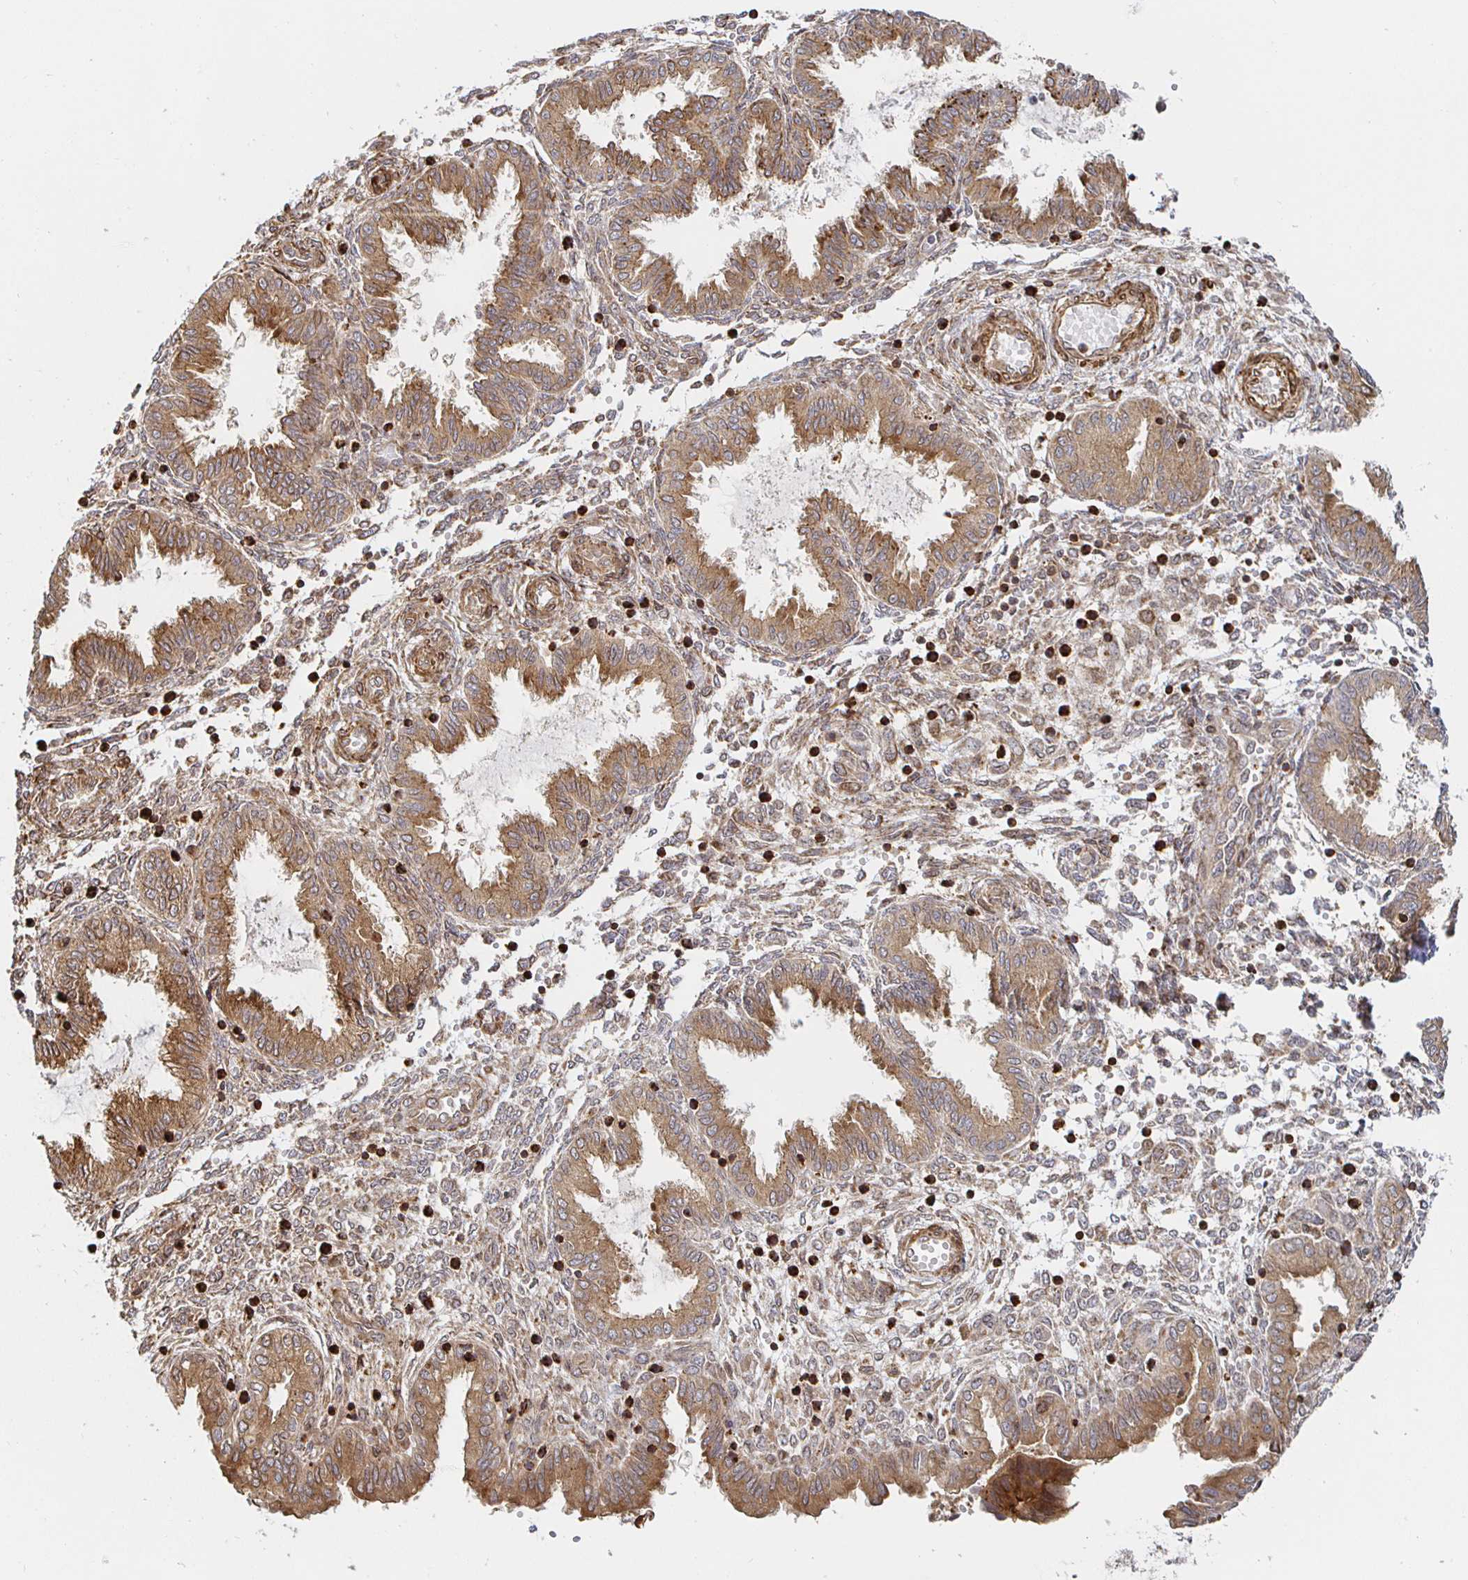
{"staining": {"intensity": "moderate", "quantity": "25%-75%", "location": "cytoplasmic/membranous"}, "tissue": "endometrium", "cell_type": "Cells in endometrial stroma", "image_type": "normal", "snomed": [{"axis": "morphology", "description": "Normal tissue, NOS"}, {"axis": "topography", "description": "Endometrium"}], "caption": "DAB (3,3'-diaminobenzidine) immunohistochemical staining of normal endometrium displays moderate cytoplasmic/membranous protein expression in approximately 25%-75% of cells in endometrial stroma. The protein of interest is shown in brown color, while the nuclei are stained blue.", "gene": "STRAP", "patient": {"sex": "female", "age": 33}}